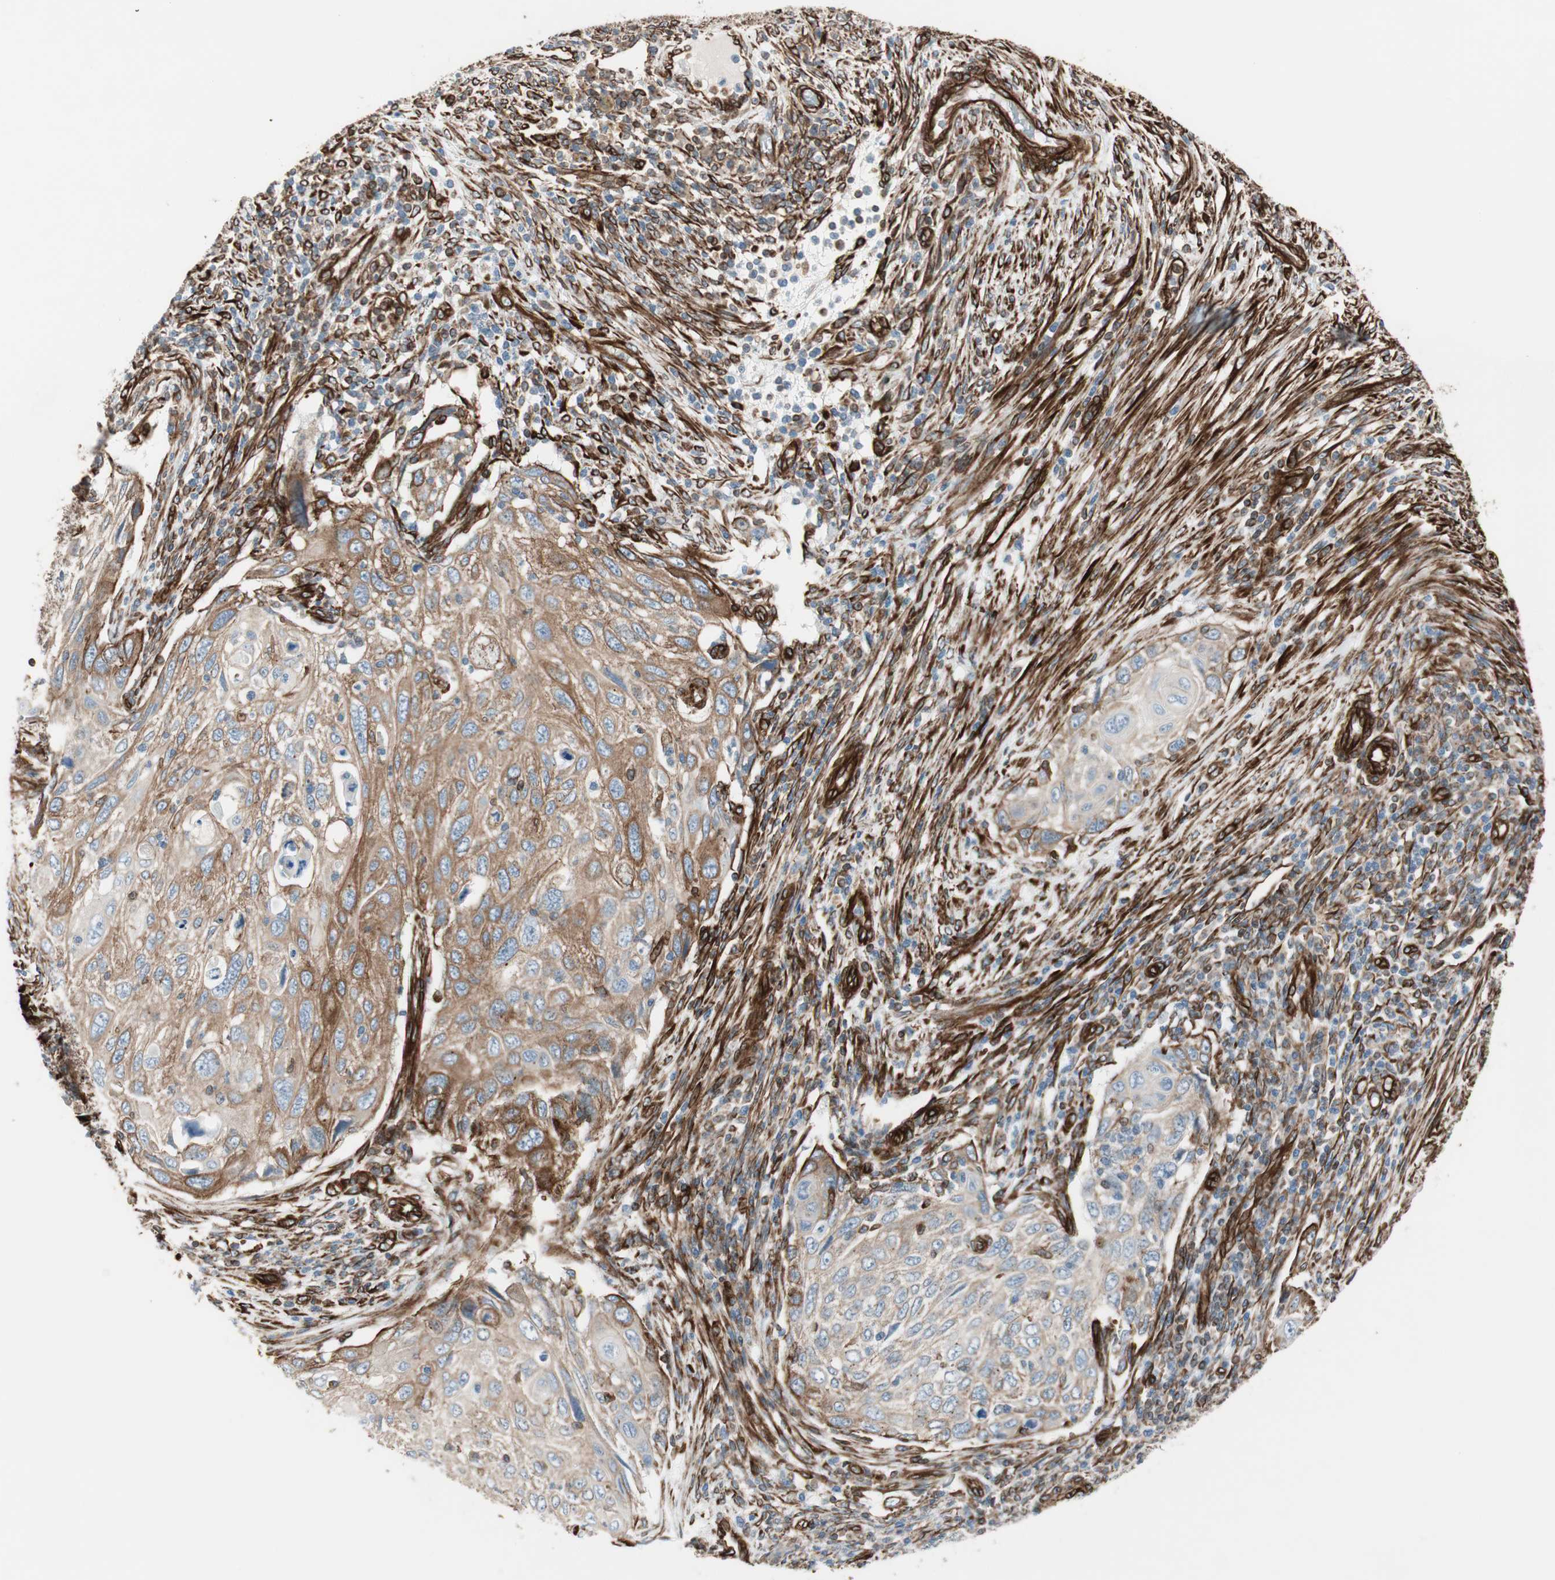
{"staining": {"intensity": "moderate", "quantity": ">75%", "location": "cytoplasmic/membranous"}, "tissue": "cervical cancer", "cell_type": "Tumor cells", "image_type": "cancer", "snomed": [{"axis": "morphology", "description": "Squamous cell carcinoma, NOS"}, {"axis": "topography", "description": "Cervix"}], "caption": "This micrograph displays IHC staining of cervical squamous cell carcinoma, with medium moderate cytoplasmic/membranous expression in about >75% of tumor cells.", "gene": "TCTA", "patient": {"sex": "female", "age": 70}}